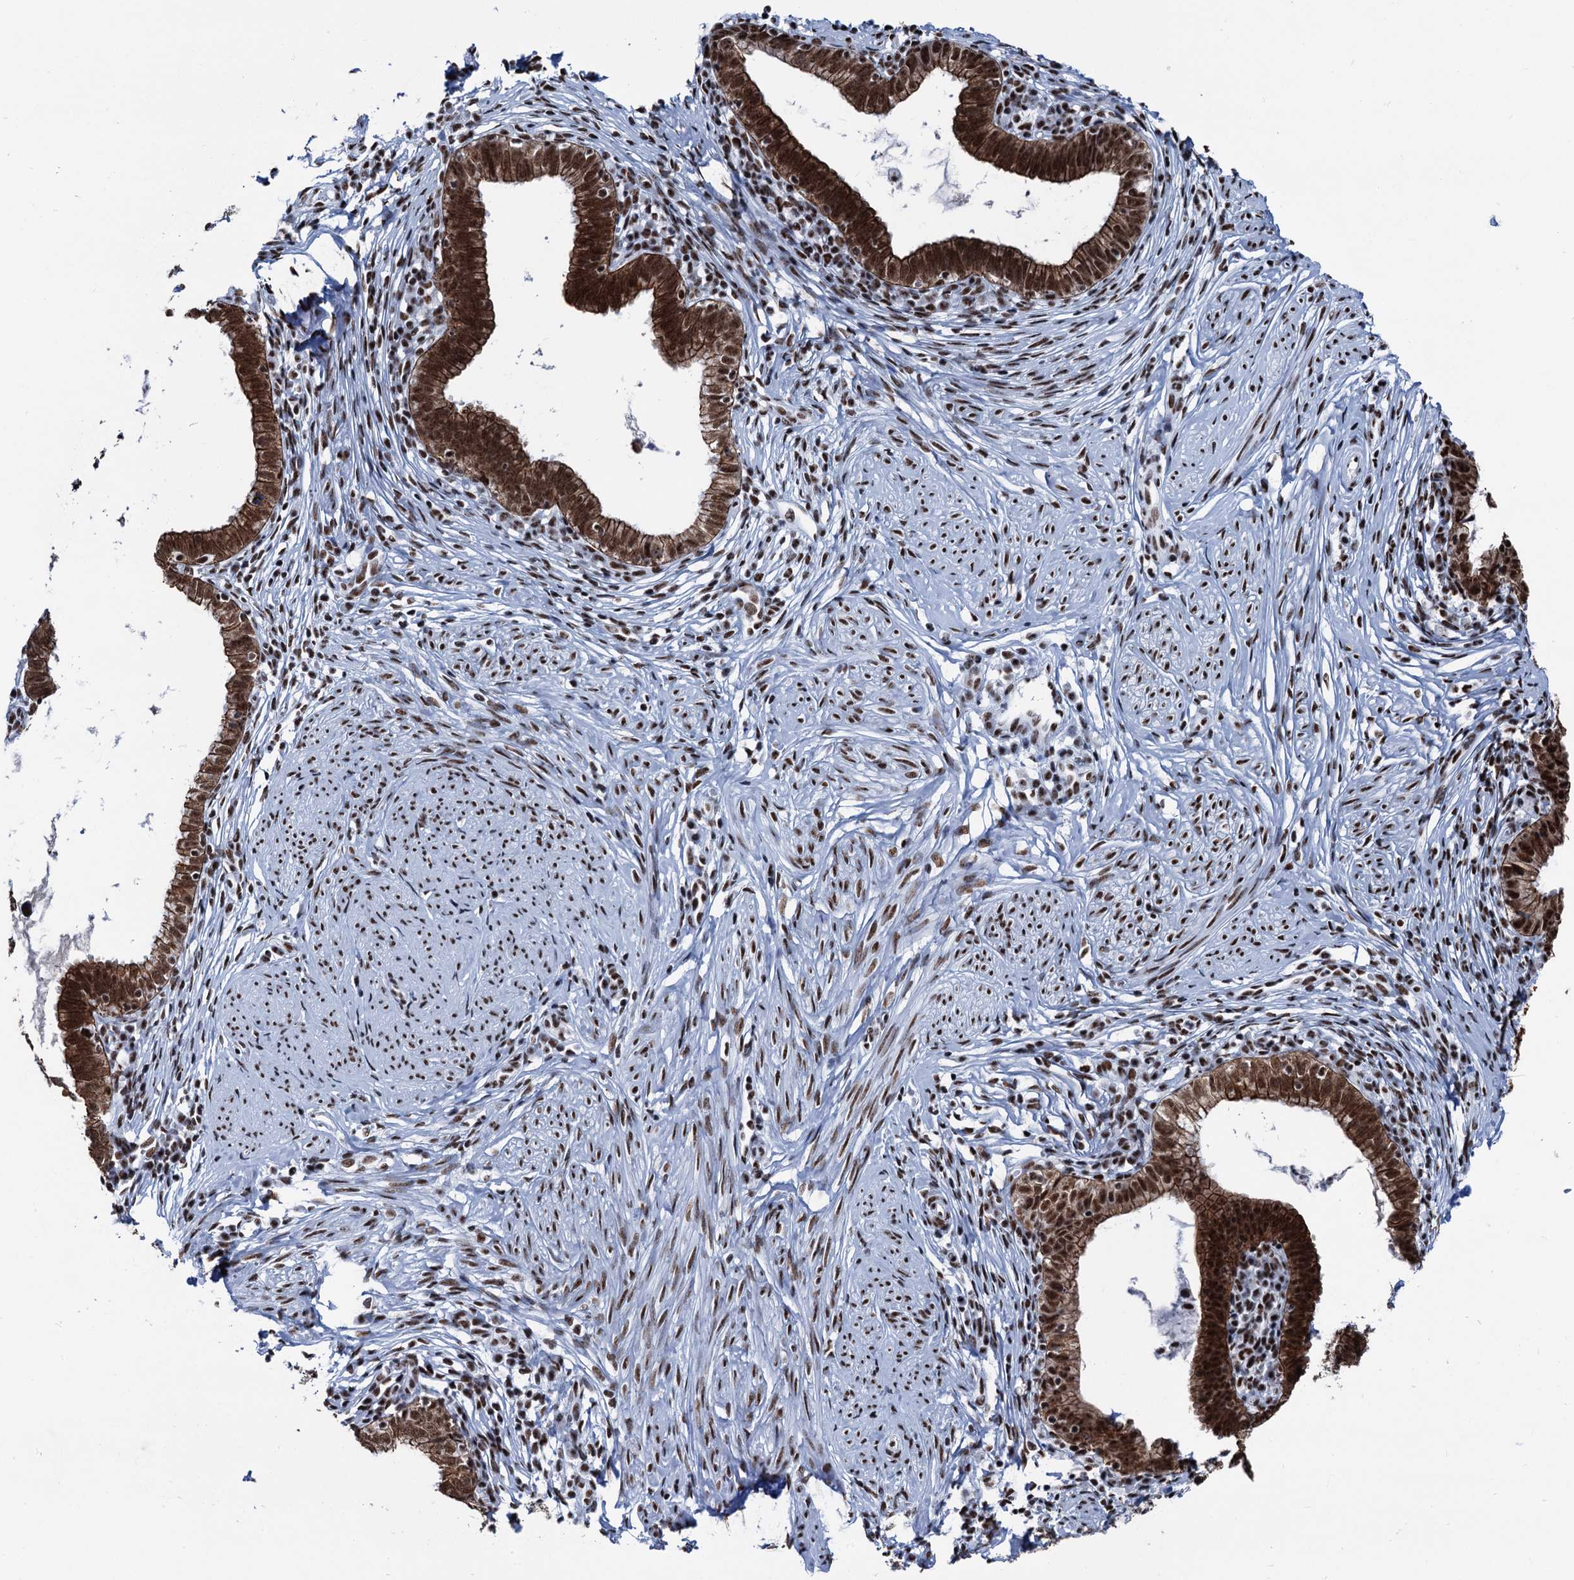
{"staining": {"intensity": "strong", "quantity": ">75%", "location": "cytoplasmic/membranous,nuclear"}, "tissue": "cervical cancer", "cell_type": "Tumor cells", "image_type": "cancer", "snomed": [{"axis": "morphology", "description": "Adenocarcinoma, NOS"}, {"axis": "topography", "description": "Cervix"}], "caption": "Approximately >75% of tumor cells in cervical cancer (adenocarcinoma) demonstrate strong cytoplasmic/membranous and nuclear protein expression as visualized by brown immunohistochemical staining.", "gene": "DDX23", "patient": {"sex": "female", "age": 36}}